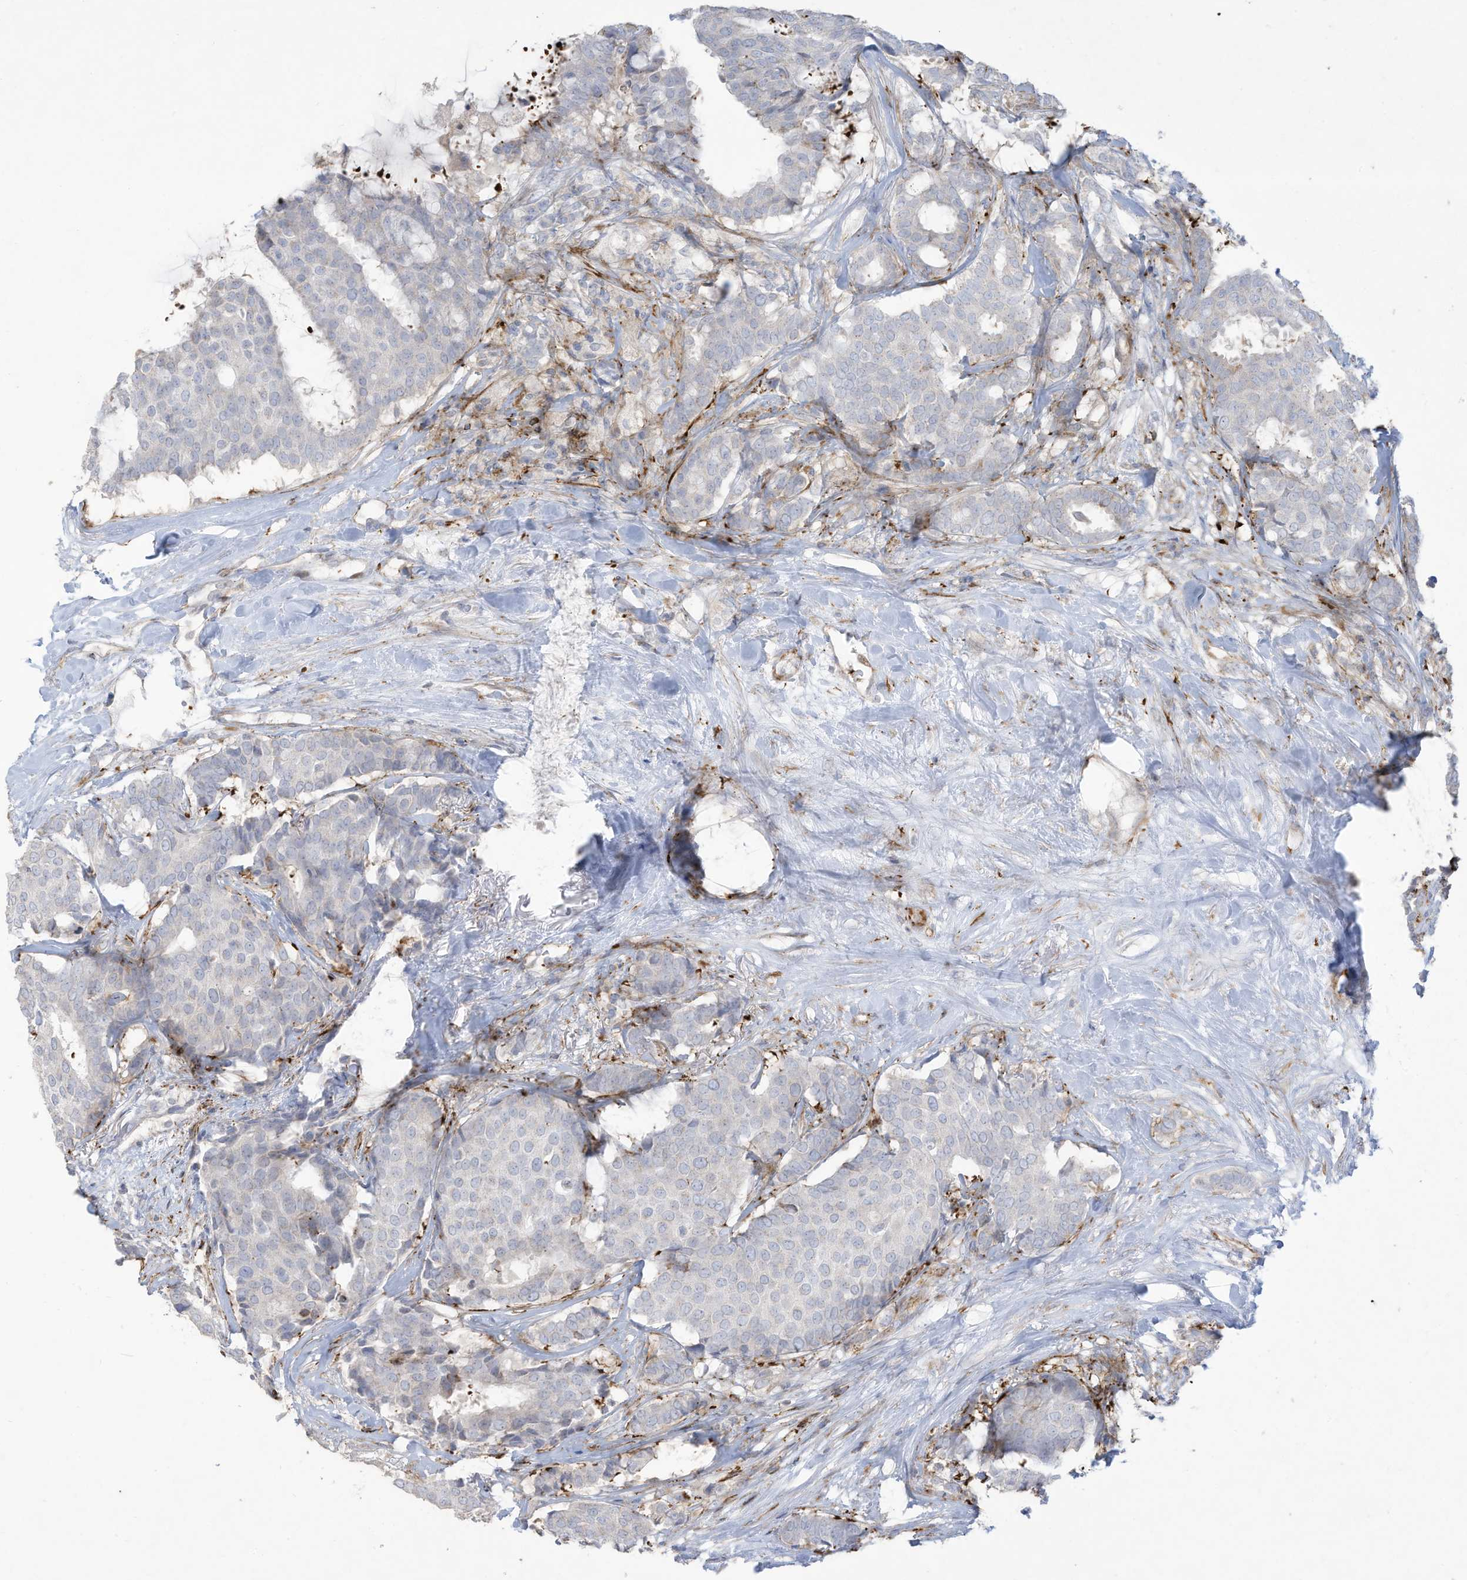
{"staining": {"intensity": "negative", "quantity": "none", "location": "none"}, "tissue": "breast cancer", "cell_type": "Tumor cells", "image_type": "cancer", "snomed": [{"axis": "morphology", "description": "Duct carcinoma"}, {"axis": "topography", "description": "Breast"}], "caption": "Tumor cells show no significant protein positivity in breast infiltrating ductal carcinoma.", "gene": "THNSL2", "patient": {"sex": "female", "age": 75}}